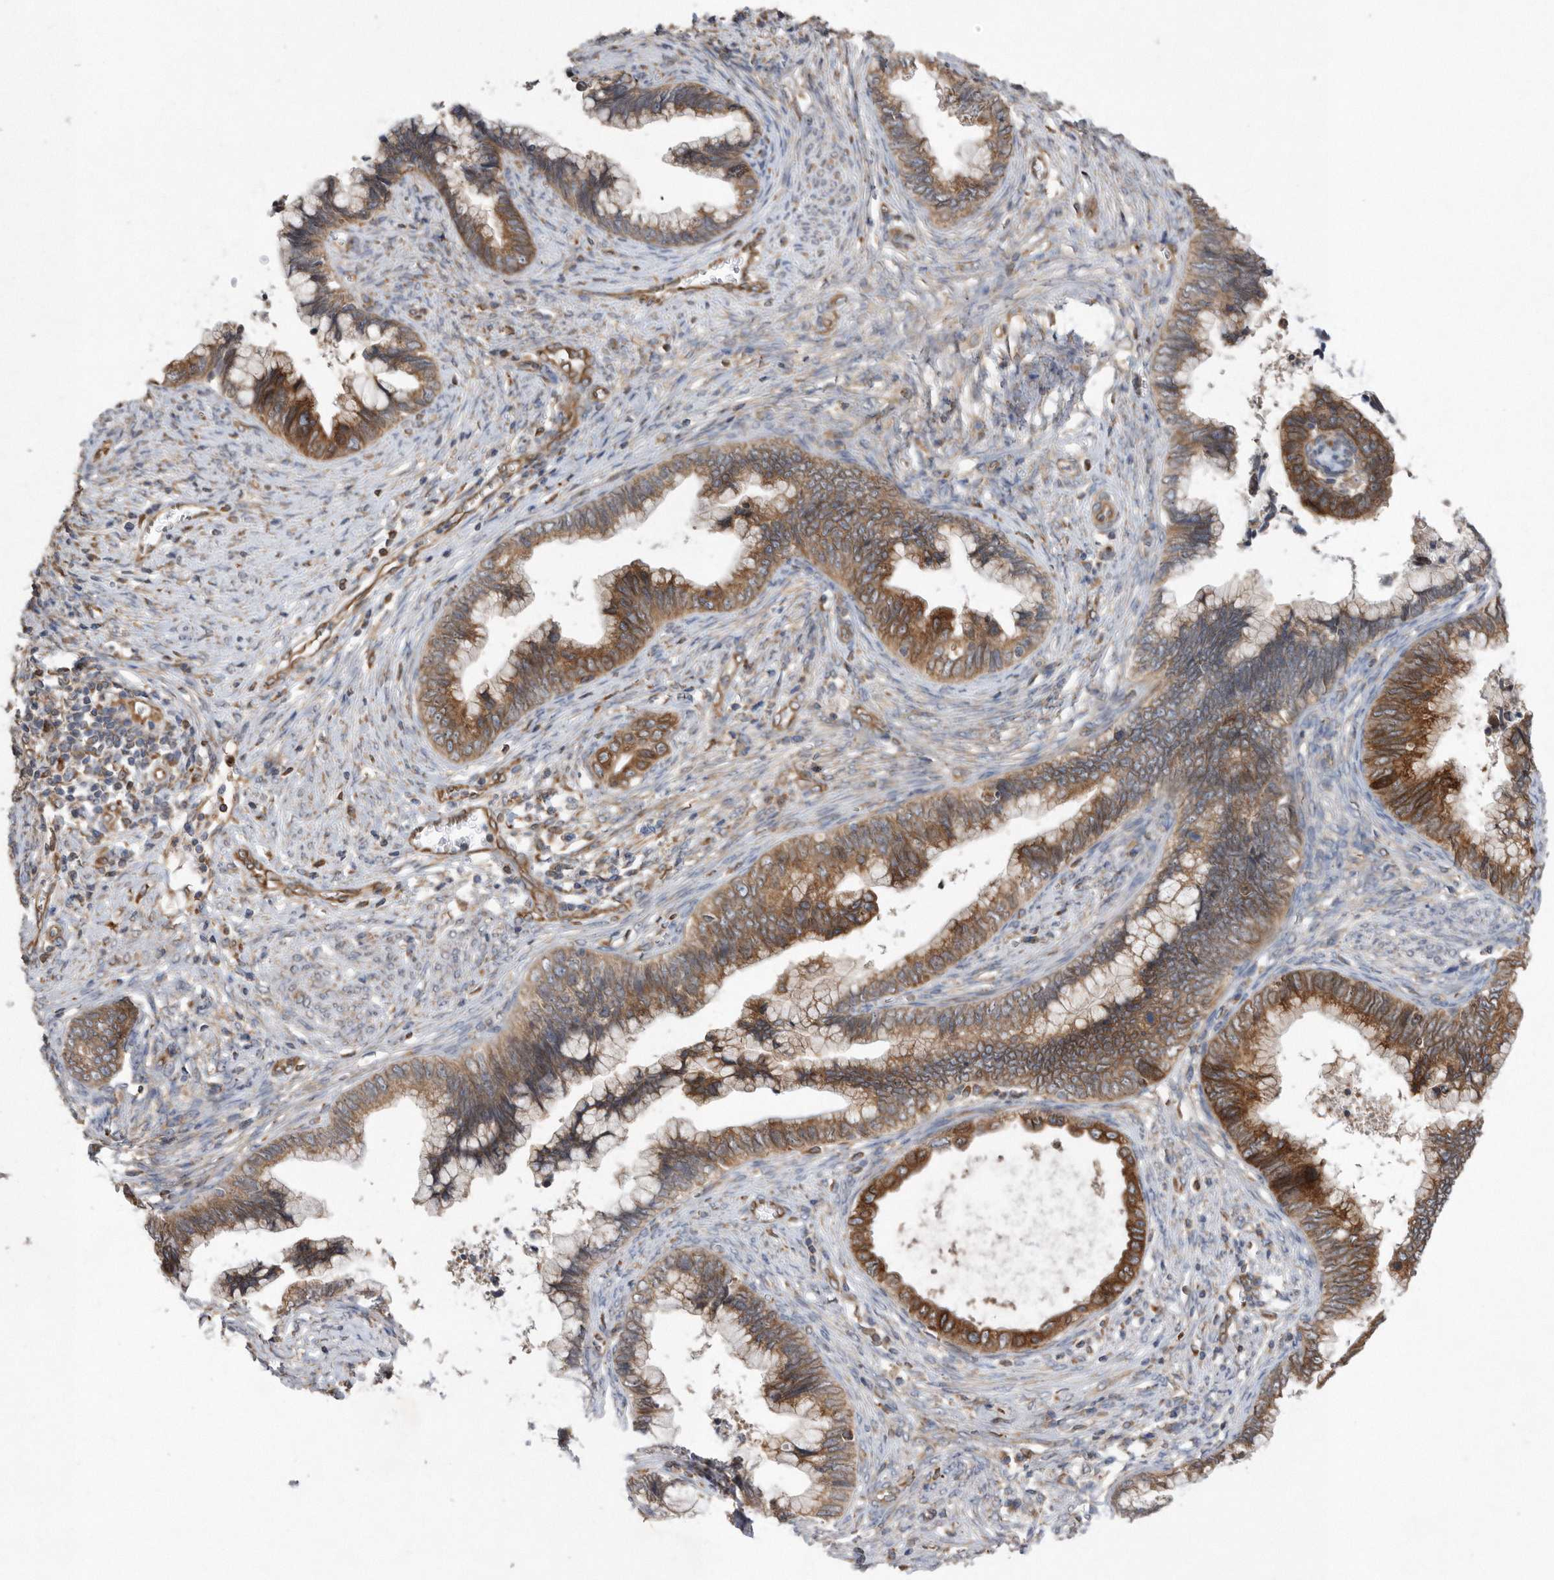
{"staining": {"intensity": "moderate", "quantity": ">75%", "location": "cytoplasmic/membranous"}, "tissue": "cervical cancer", "cell_type": "Tumor cells", "image_type": "cancer", "snomed": [{"axis": "morphology", "description": "Adenocarcinoma, NOS"}, {"axis": "topography", "description": "Cervix"}], "caption": "Protein staining of cervical adenocarcinoma tissue reveals moderate cytoplasmic/membranous positivity in about >75% of tumor cells.", "gene": "PON2", "patient": {"sex": "female", "age": 44}}